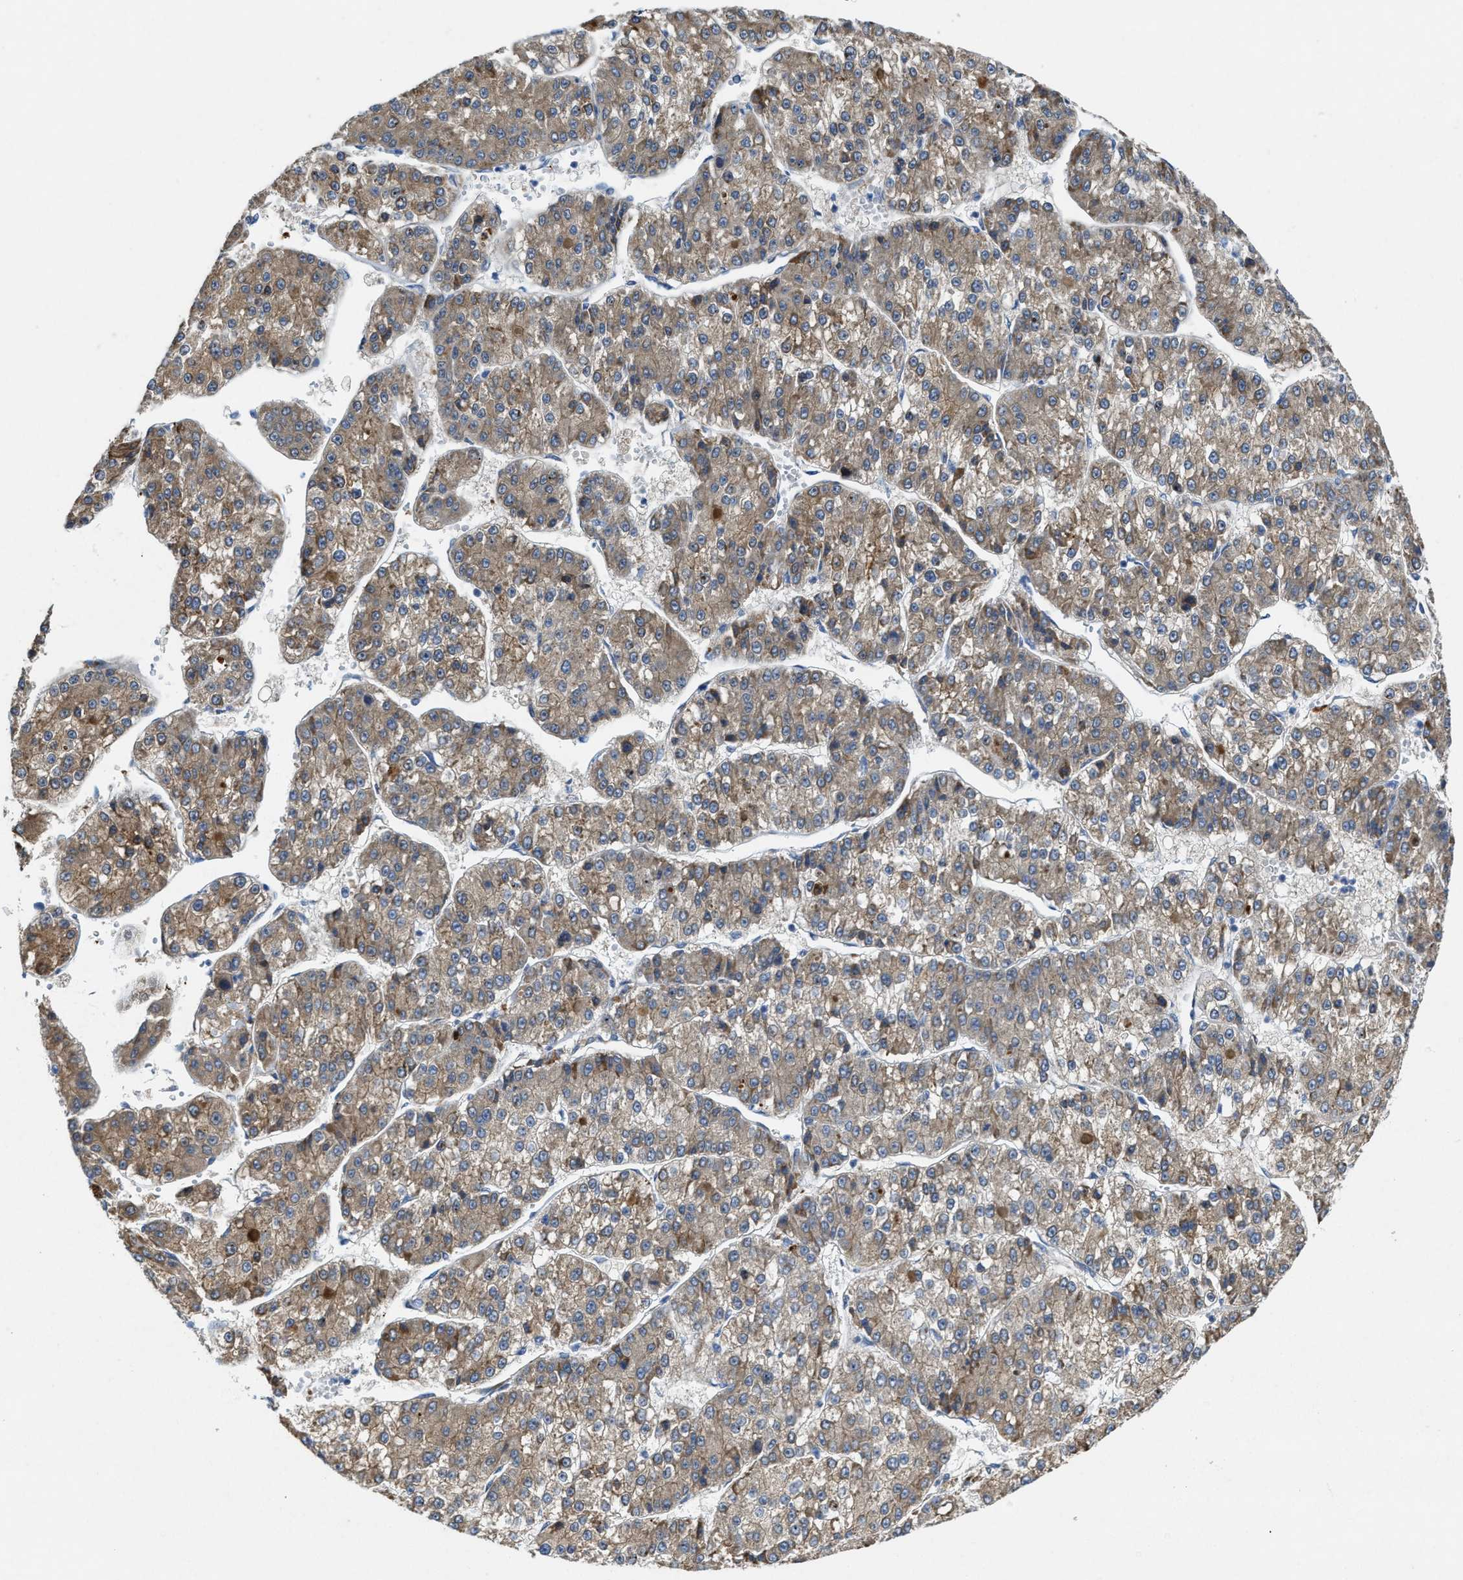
{"staining": {"intensity": "moderate", "quantity": ">75%", "location": "cytoplasmic/membranous"}, "tissue": "liver cancer", "cell_type": "Tumor cells", "image_type": "cancer", "snomed": [{"axis": "morphology", "description": "Carcinoma, Hepatocellular, NOS"}, {"axis": "topography", "description": "Liver"}], "caption": "IHC (DAB) staining of hepatocellular carcinoma (liver) exhibits moderate cytoplasmic/membranous protein expression in about >75% of tumor cells. Using DAB (3,3'-diaminobenzidine) (brown) and hematoxylin (blue) stains, captured at high magnification using brightfield microscopy.", "gene": "ASS1", "patient": {"sex": "female", "age": 73}}